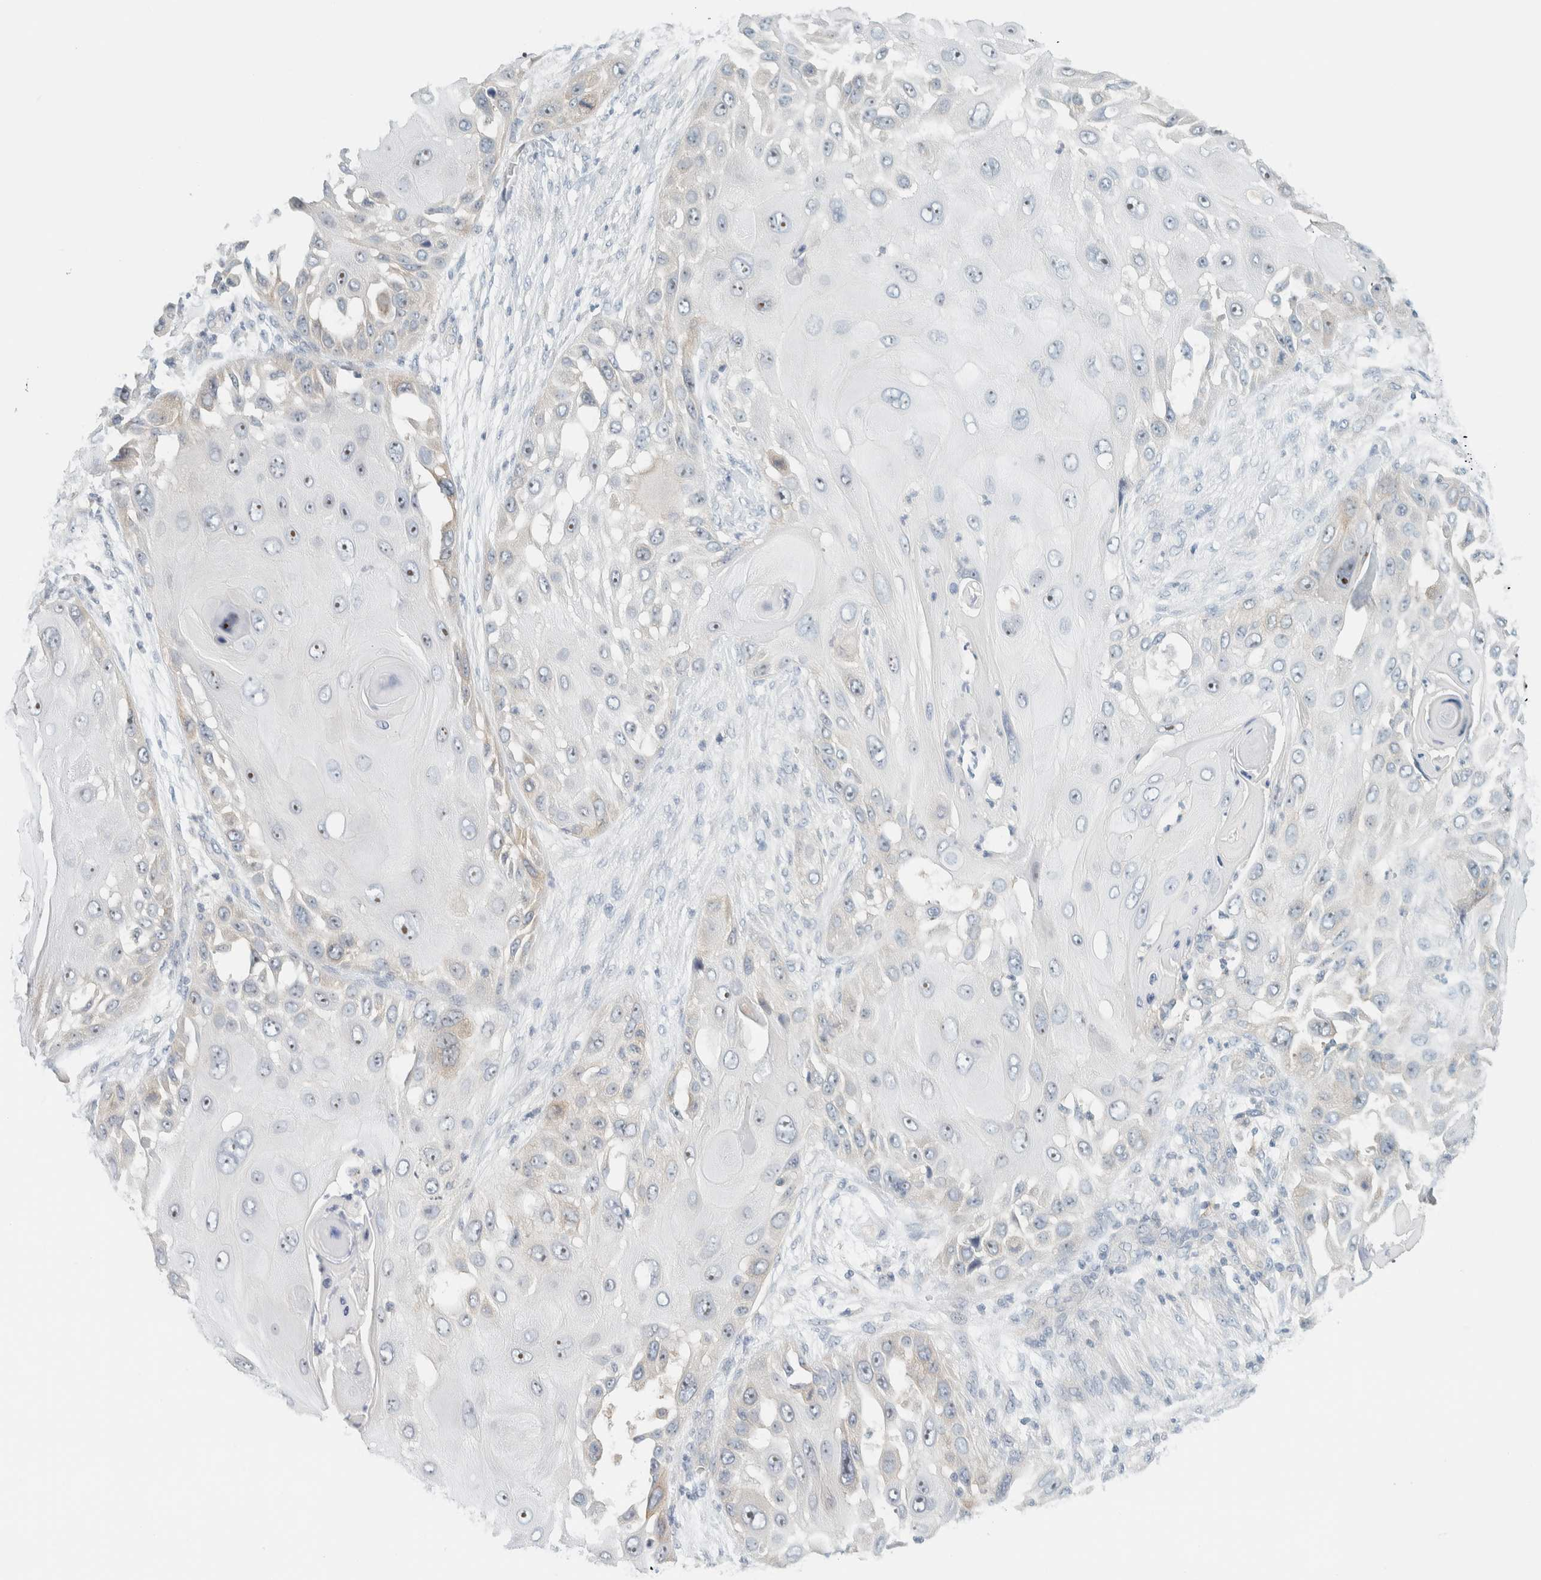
{"staining": {"intensity": "moderate", "quantity": "<25%", "location": "nuclear"}, "tissue": "skin cancer", "cell_type": "Tumor cells", "image_type": "cancer", "snomed": [{"axis": "morphology", "description": "Squamous cell carcinoma, NOS"}, {"axis": "topography", "description": "Skin"}], "caption": "A photomicrograph of human skin cancer (squamous cell carcinoma) stained for a protein reveals moderate nuclear brown staining in tumor cells.", "gene": "NDE1", "patient": {"sex": "female", "age": 44}}